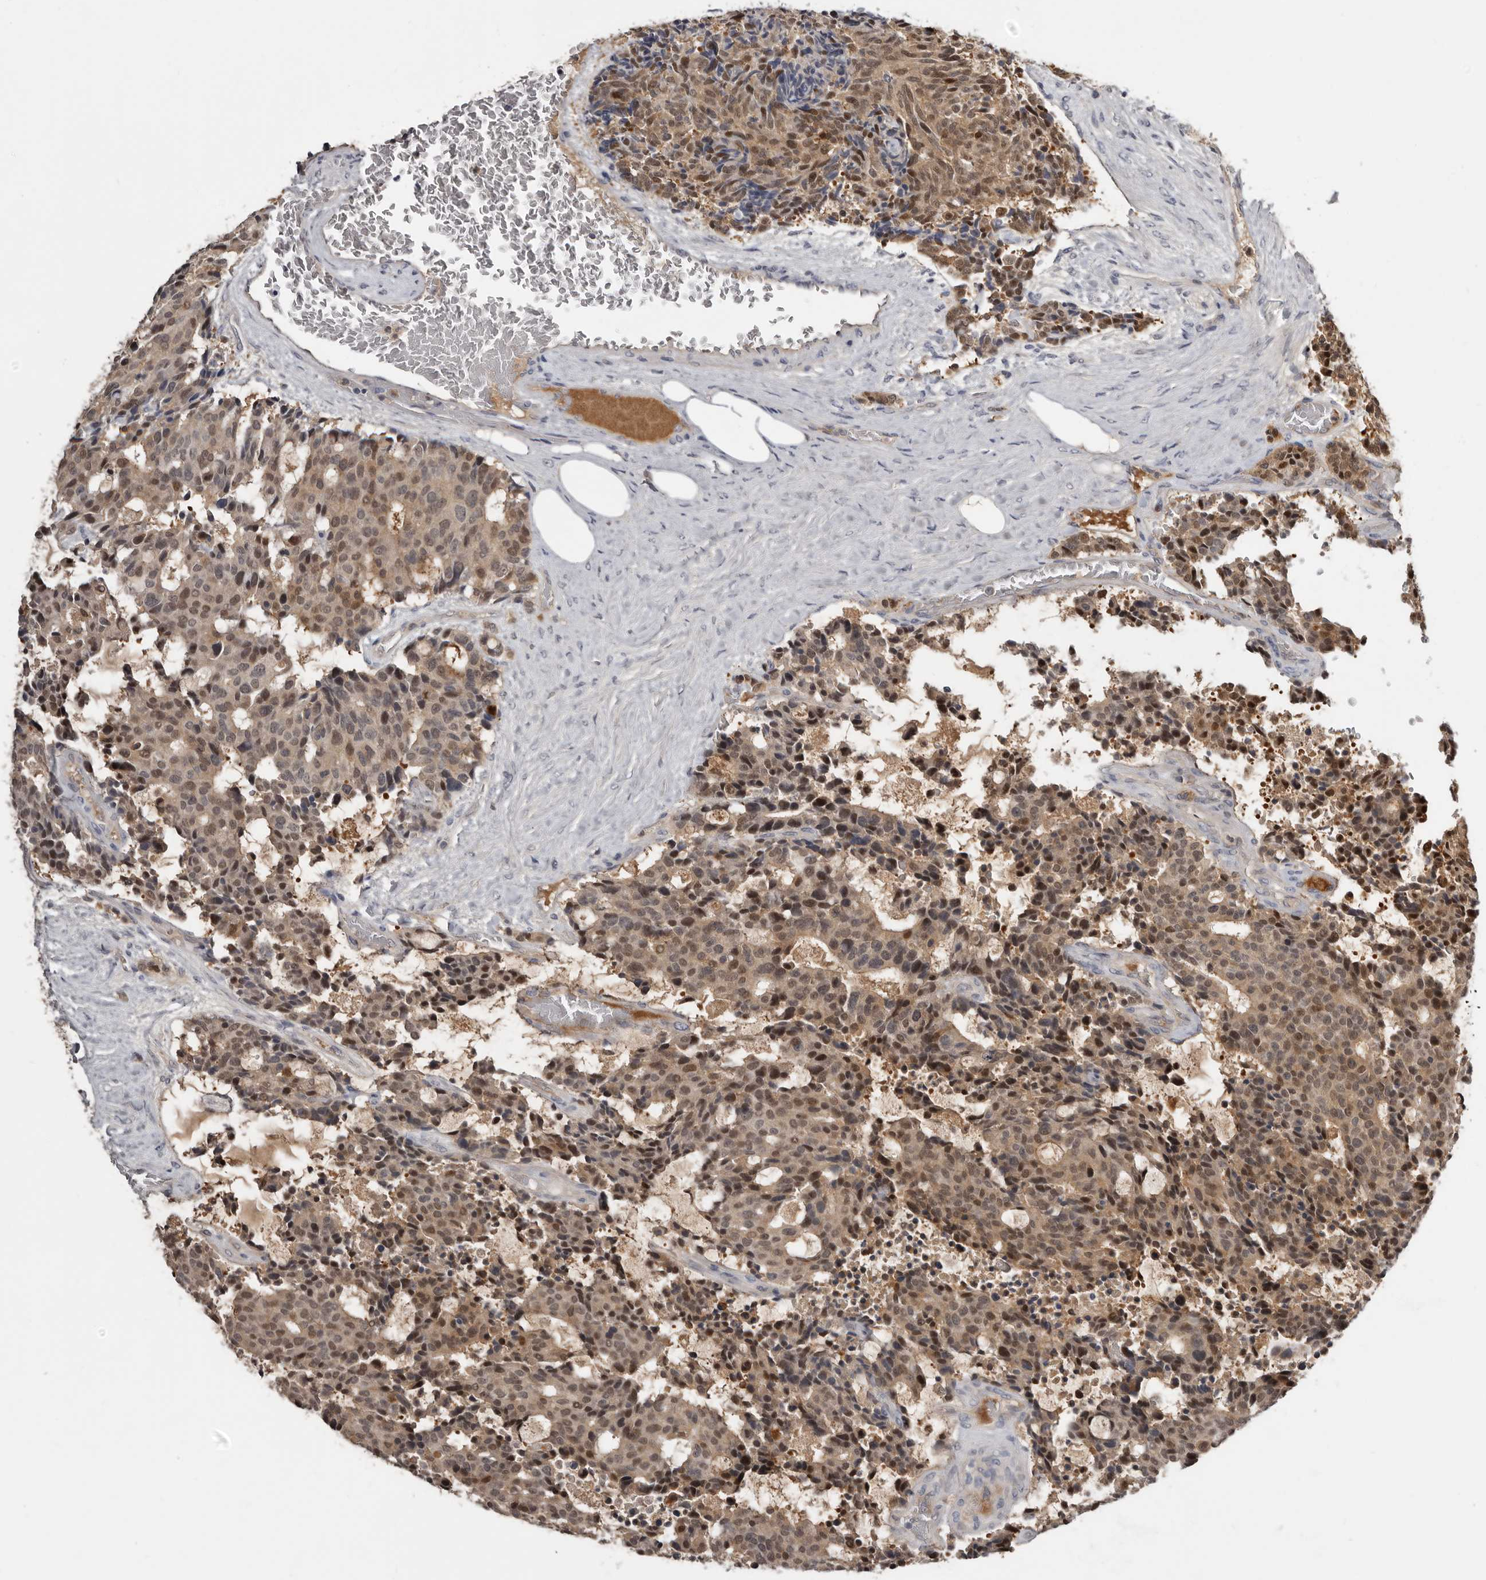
{"staining": {"intensity": "moderate", "quantity": ">75%", "location": "cytoplasmic/membranous,nuclear"}, "tissue": "carcinoid", "cell_type": "Tumor cells", "image_type": "cancer", "snomed": [{"axis": "morphology", "description": "Carcinoid, malignant, NOS"}, {"axis": "topography", "description": "Pancreas"}], "caption": "Brown immunohistochemical staining in carcinoid demonstrates moderate cytoplasmic/membranous and nuclear positivity in about >75% of tumor cells. (DAB (3,3'-diaminobenzidine) IHC with brightfield microscopy, high magnification).", "gene": "RBKS", "patient": {"sex": "female", "age": 54}}